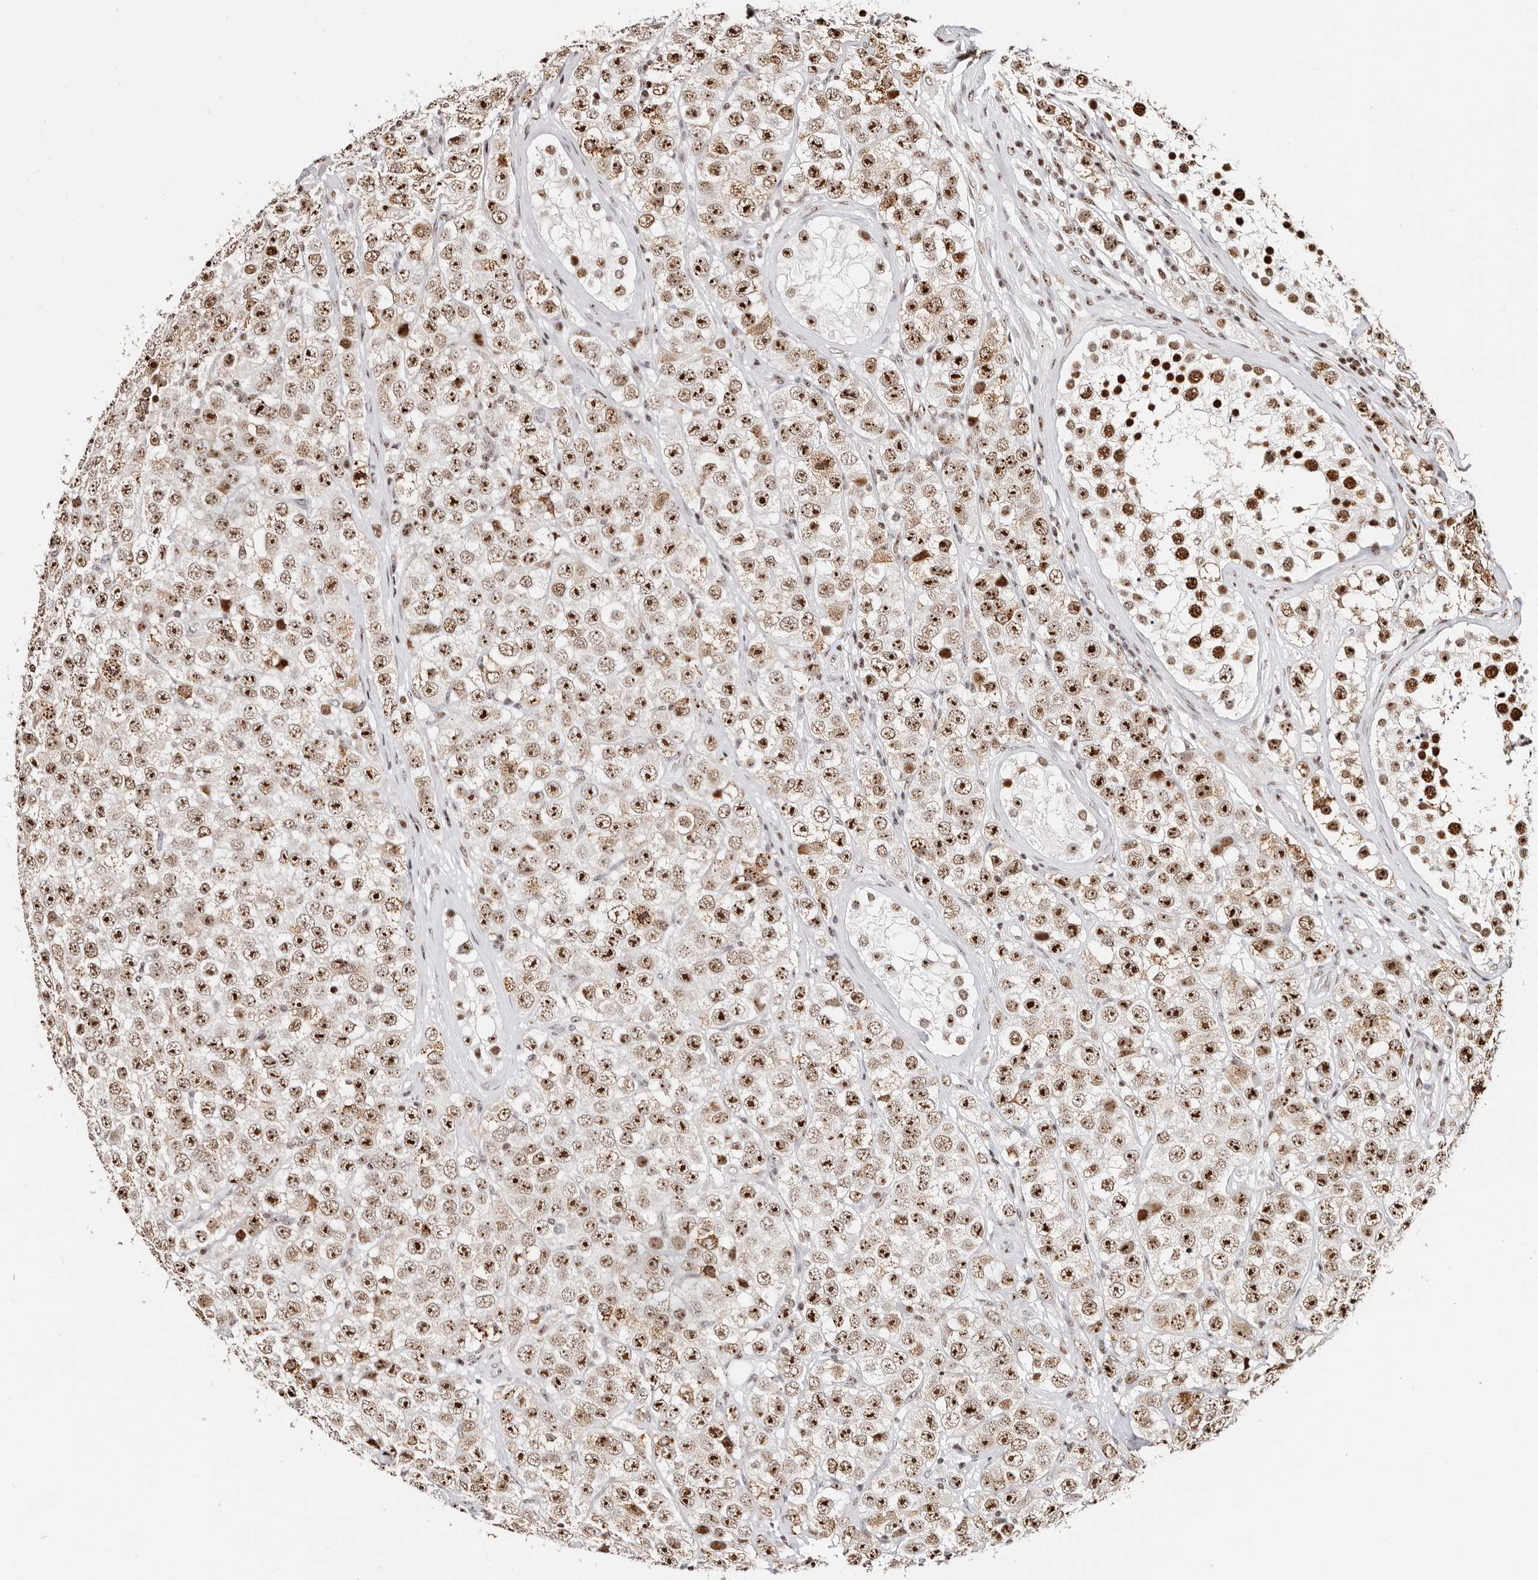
{"staining": {"intensity": "strong", "quantity": ">75%", "location": "nuclear"}, "tissue": "testis cancer", "cell_type": "Tumor cells", "image_type": "cancer", "snomed": [{"axis": "morphology", "description": "Seminoma, NOS"}, {"axis": "topography", "description": "Testis"}], "caption": "A high-resolution photomicrograph shows IHC staining of testis seminoma, which displays strong nuclear staining in approximately >75% of tumor cells.", "gene": "IQGAP3", "patient": {"sex": "male", "age": 28}}